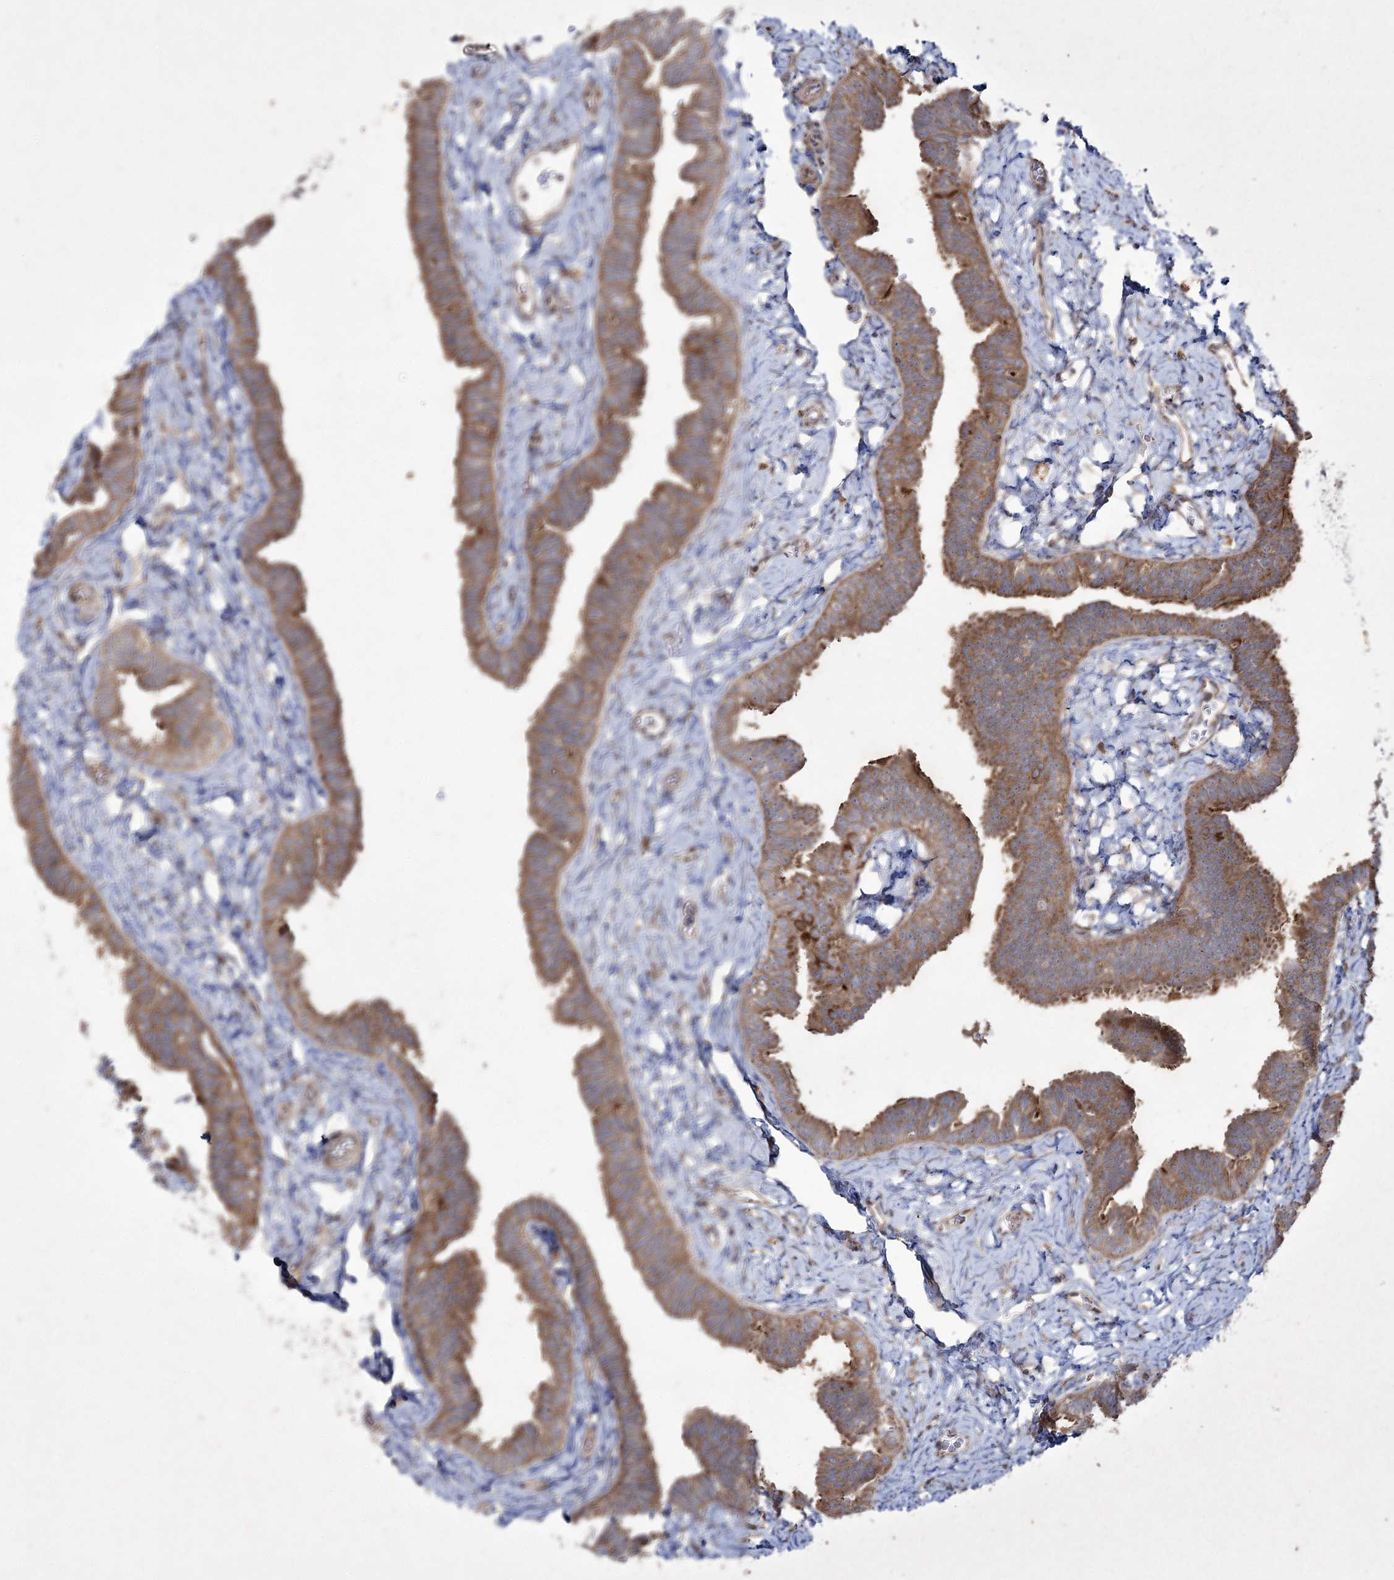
{"staining": {"intensity": "moderate", "quantity": ">75%", "location": "cytoplasmic/membranous"}, "tissue": "fallopian tube", "cell_type": "Glandular cells", "image_type": "normal", "snomed": [{"axis": "morphology", "description": "Normal tissue, NOS"}, {"axis": "topography", "description": "Fallopian tube"}], "caption": "A brown stain labels moderate cytoplasmic/membranous expression of a protein in glandular cells of unremarkable fallopian tube.", "gene": "SH3TC1", "patient": {"sex": "female", "age": 65}}